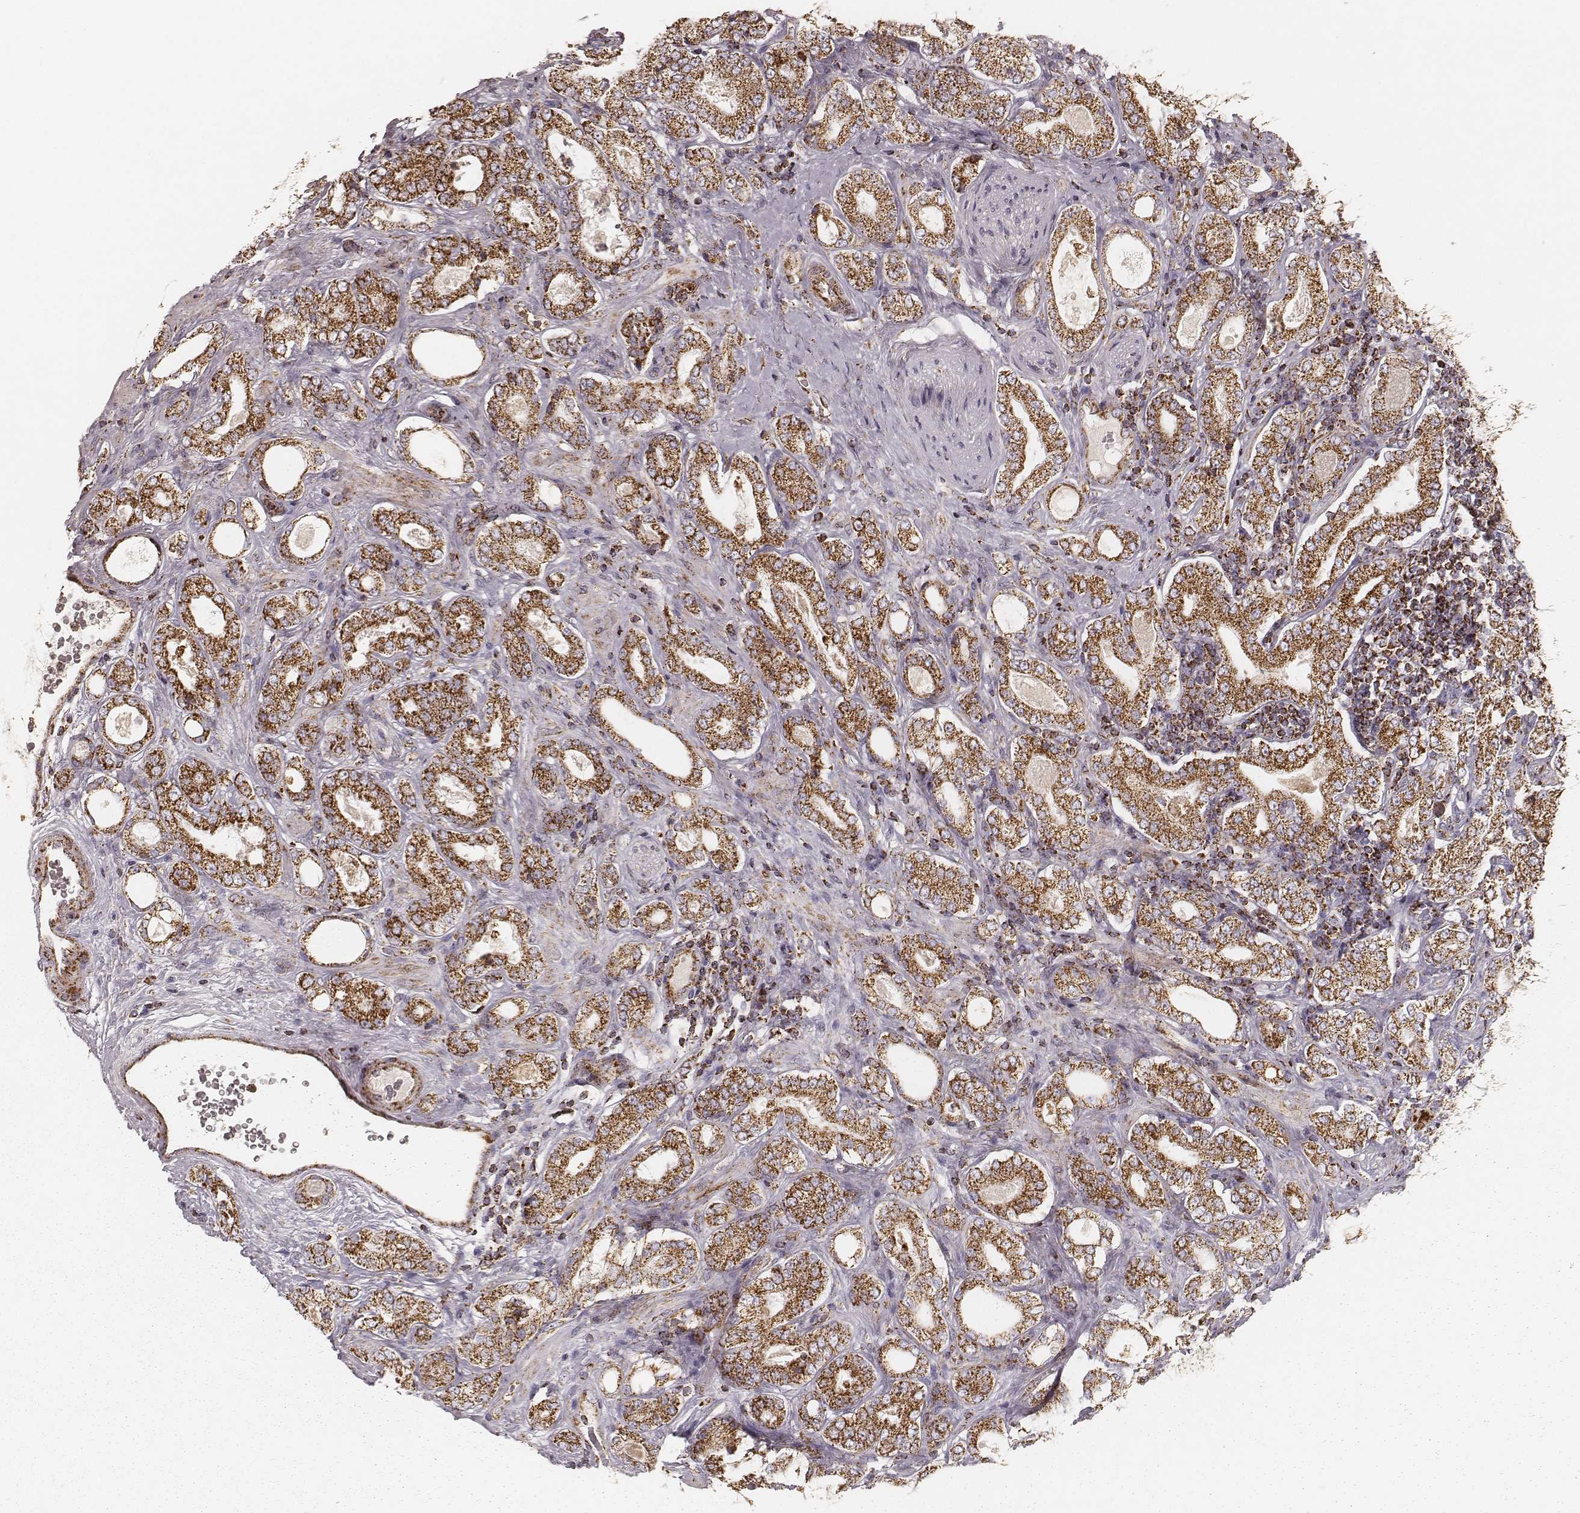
{"staining": {"intensity": "strong", "quantity": ">75%", "location": "cytoplasmic/membranous"}, "tissue": "prostate cancer", "cell_type": "Tumor cells", "image_type": "cancer", "snomed": [{"axis": "morphology", "description": "Adenocarcinoma, NOS"}, {"axis": "topography", "description": "Prostate"}], "caption": "An immunohistochemistry (IHC) photomicrograph of neoplastic tissue is shown. Protein staining in brown shows strong cytoplasmic/membranous positivity in prostate cancer (adenocarcinoma) within tumor cells. The staining is performed using DAB brown chromogen to label protein expression. The nuclei are counter-stained blue using hematoxylin.", "gene": "CS", "patient": {"sex": "male", "age": 64}}